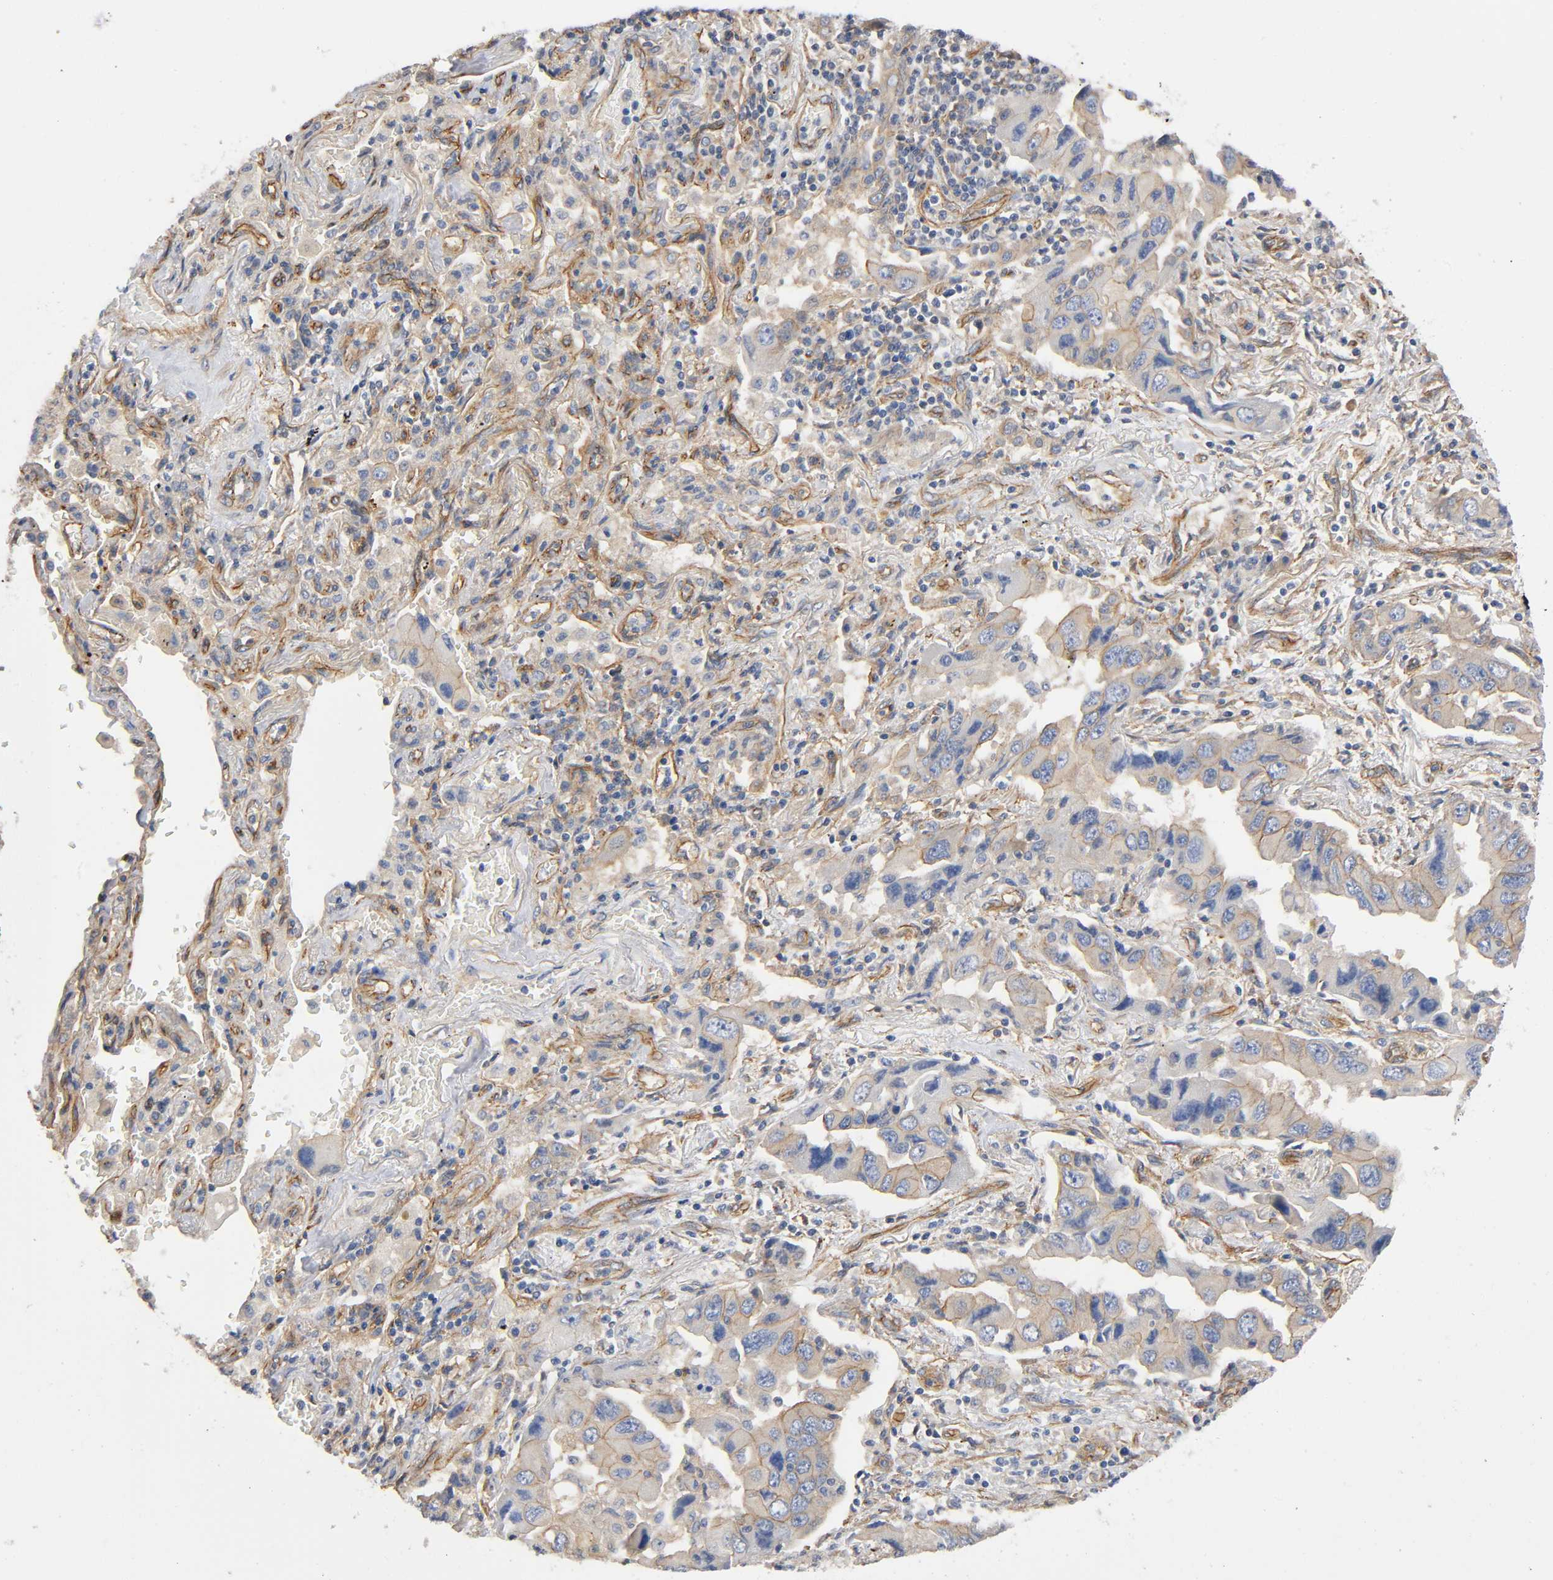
{"staining": {"intensity": "moderate", "quantity": "25%-75%", "location": "cytoplasmic/membranous"}, "tissue": "lung cancer", "cell_type": "Tumor cells", "image_type": "cancer", "snomed": [{"axis": "morphology", "description": "Adenocarcinoma, NOS"}, {"axis": "topography", "description": "Lung"}], "caption": "Lung cancer was stained to show a protein in brown. There is medium levels of moderate cytoplasmic/membranous staining in about 25%-75% of tumor cells.", "gene": "MARS1", "patient": {"sex": "female", "age": 65}}